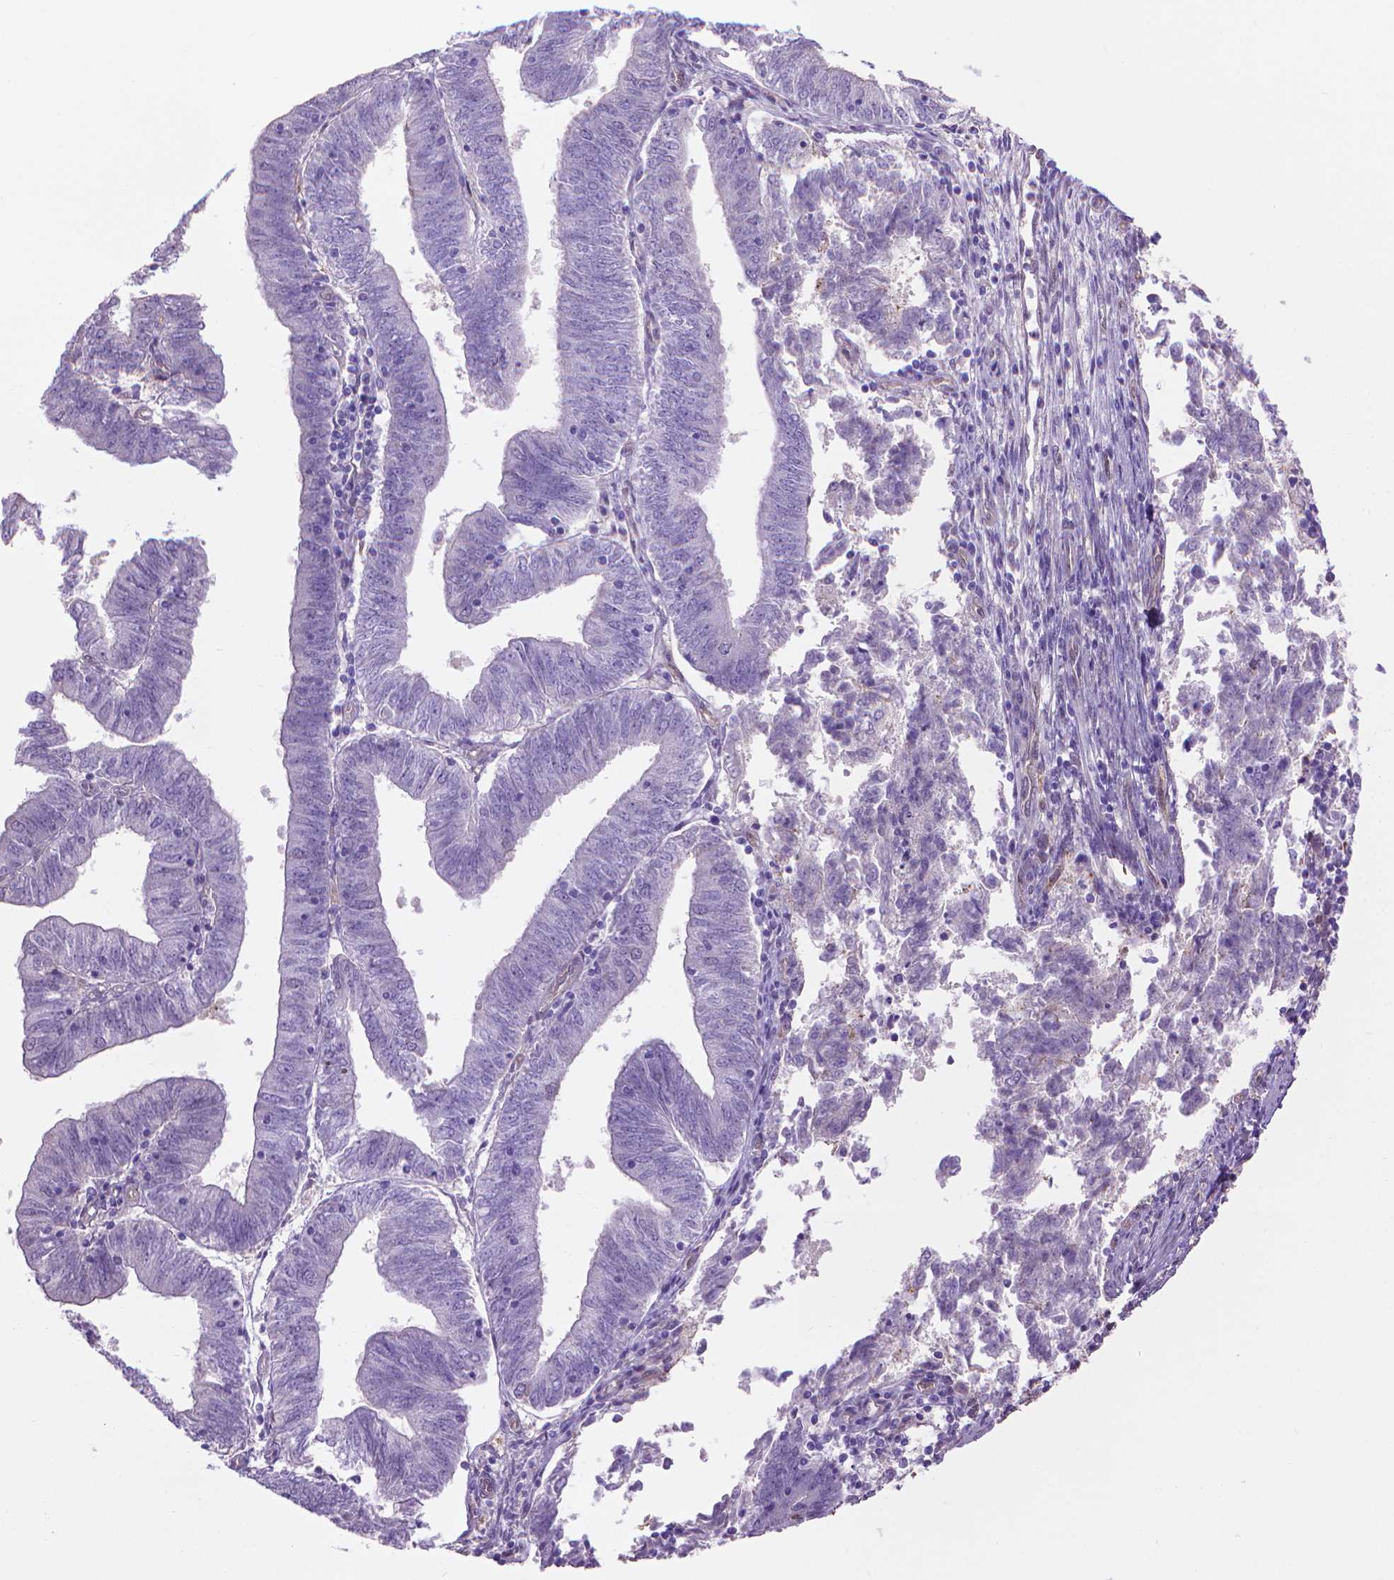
{"staining": {"intensity": "negative", "quantity": "none", "location": "none"}, "tissue": "endometrial cancer", "cell_type": "Tumor cells", "image_type": "cancer", "snomed": [{"axis": "morphology", "description": "Adenocarcinoma, NOS"}, {"axis": "topography", "description": "Endometrium"}], "caption": "Immunohistochemistry (IHC) of endometrial cancer reveals no expression in tumor cells. (DAB IHC visualized using brightfield microscopy, high magnification).", "gene": "CLIC4", "patient": {"sex": "female", "age": 82}}